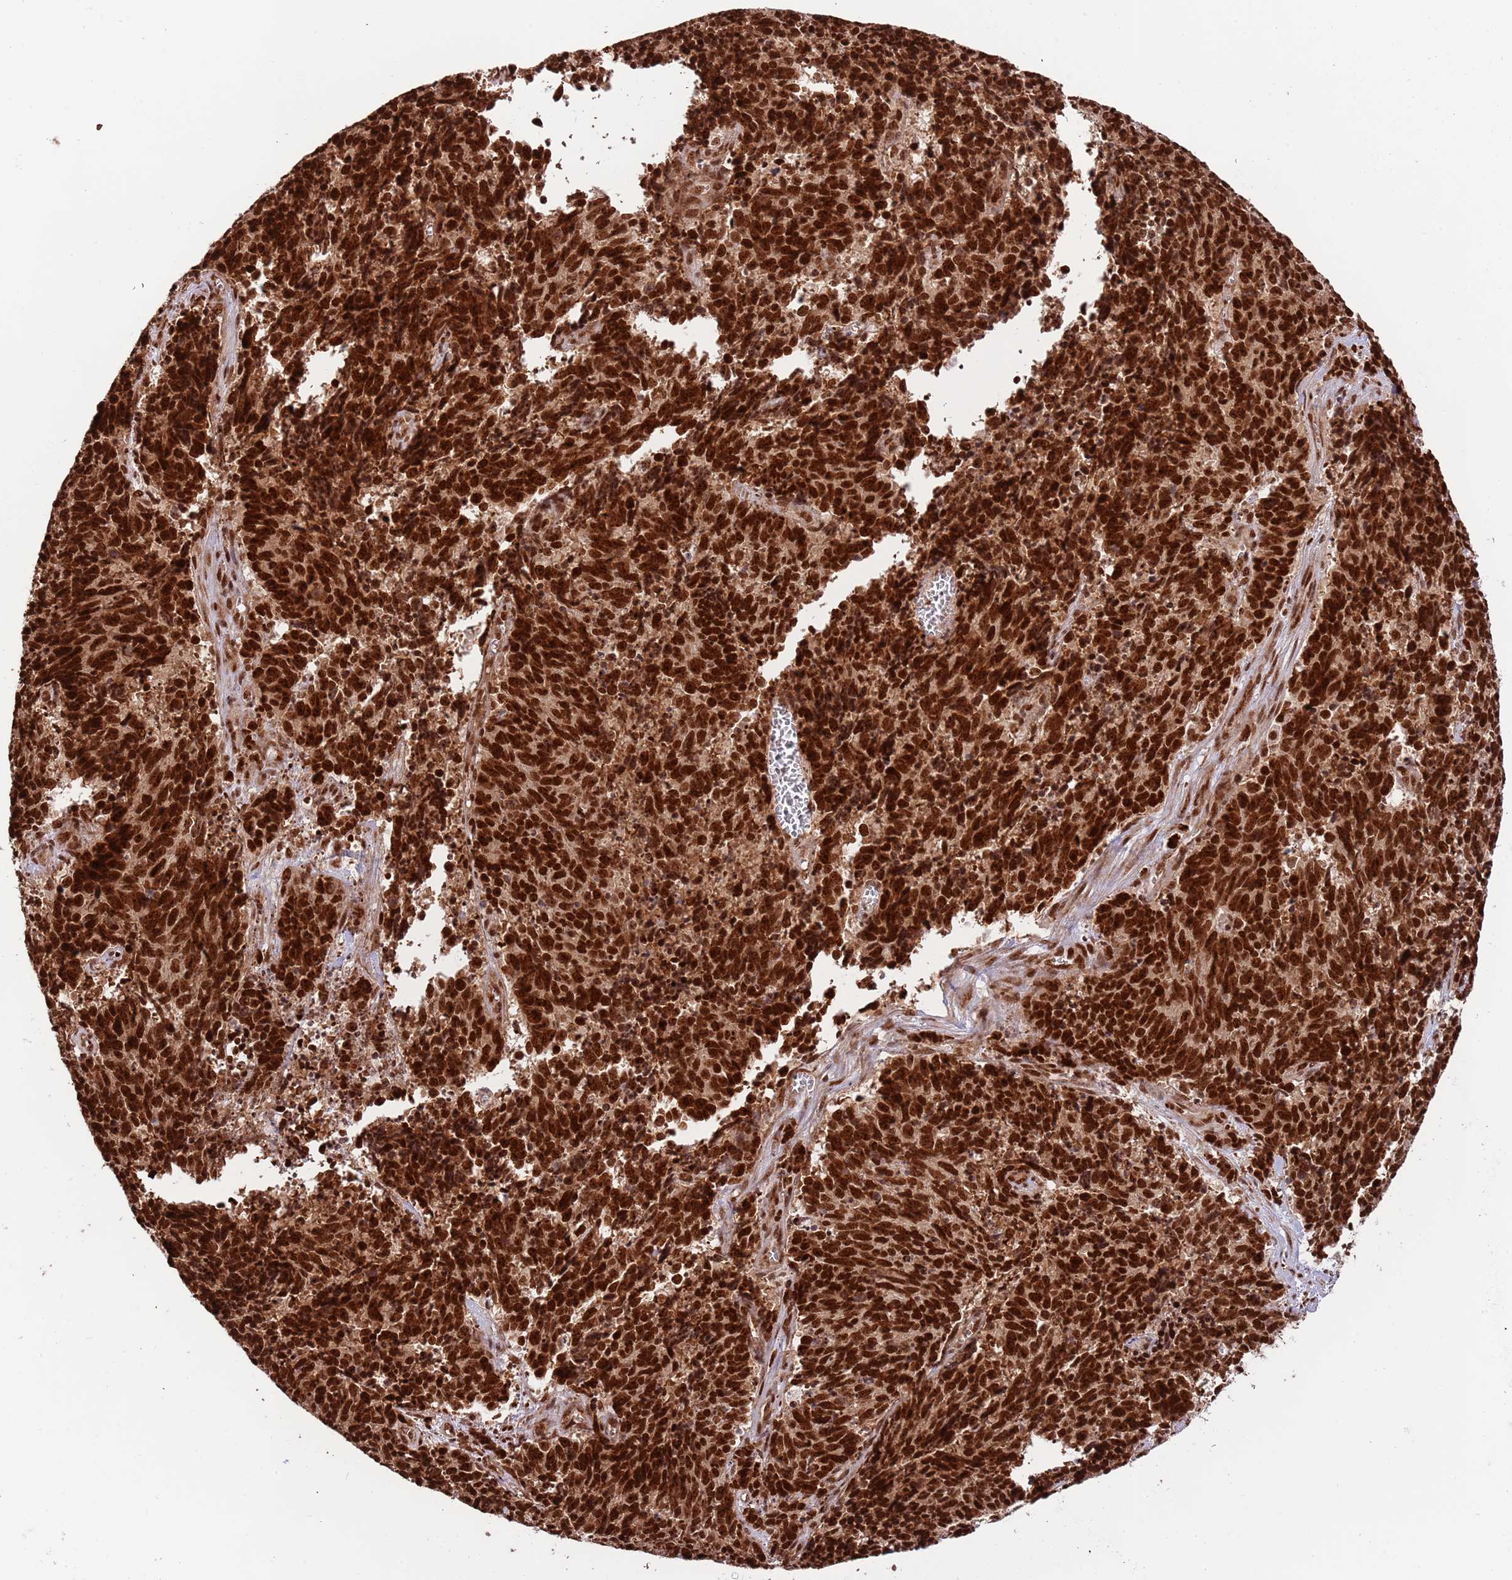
{"staining": {"intensity": "strong", "quantity": ">75%", "location": "nuclear"}, "tissue": "cervical cancer", "cell_type": "Tumor cells", "image_type": "cancer", "snomed": [{"axis": "morphology", "description": "Squamous cell carcinoma, NOS"}, {"axis": "topography", "description": "Cervix"}], "caption": "Immunohistochemistry (IHC) histopathology image of neoplastic tissue: human cervical squamous cell carcinoma stained using immunohistochemistry (IHC) reveals high levels of strong protein expression localized specifically in the nuclear of tumor cells, appearing as a nuclear brown color.", "gene": "RIF1", "patient": {"sex": "female", "age": 29}}